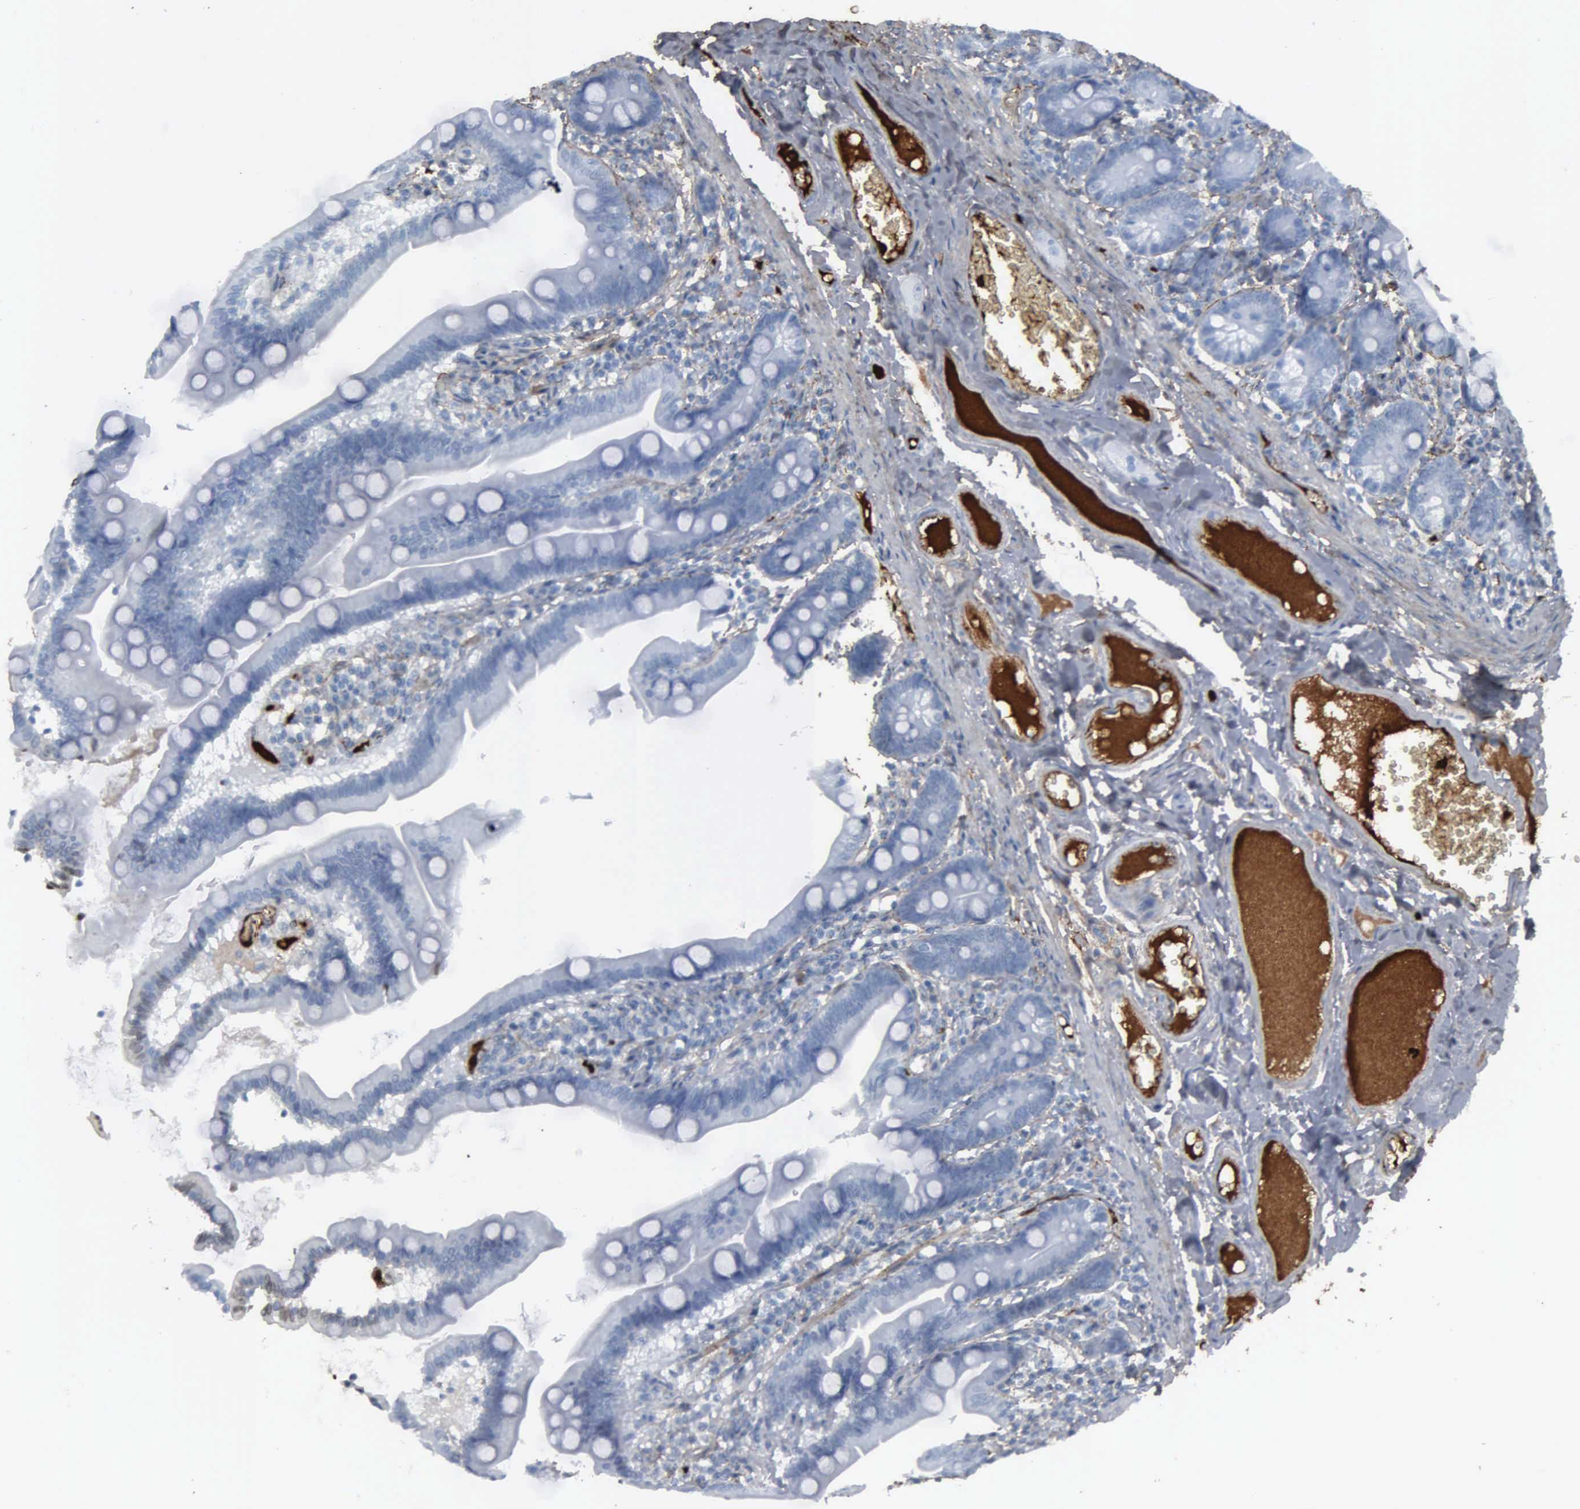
{"staining": {"intensity": "weak", "quantity": "<25%", "location": "cytoplasmic/membranous"}, "tissue": "duodenum", "cell_type": "Glandular cells", "image_type": "normal", "snomed": [{"axis": "morphology", "description": "Normal tissue, NOS"}, {"axis": "topography", "description": "Duodenum"}], "caption": "The micrograph exhibits no staining of glandular cells in benign duodenum. (Stains: DAB (3,3'-diaminobenzidine) IHC with hematoxylin counter stain, Microscopy: brightfield microscopy at high magnification).", "gene": "FN1", "patient": {"sex": "female", "age": 75}}